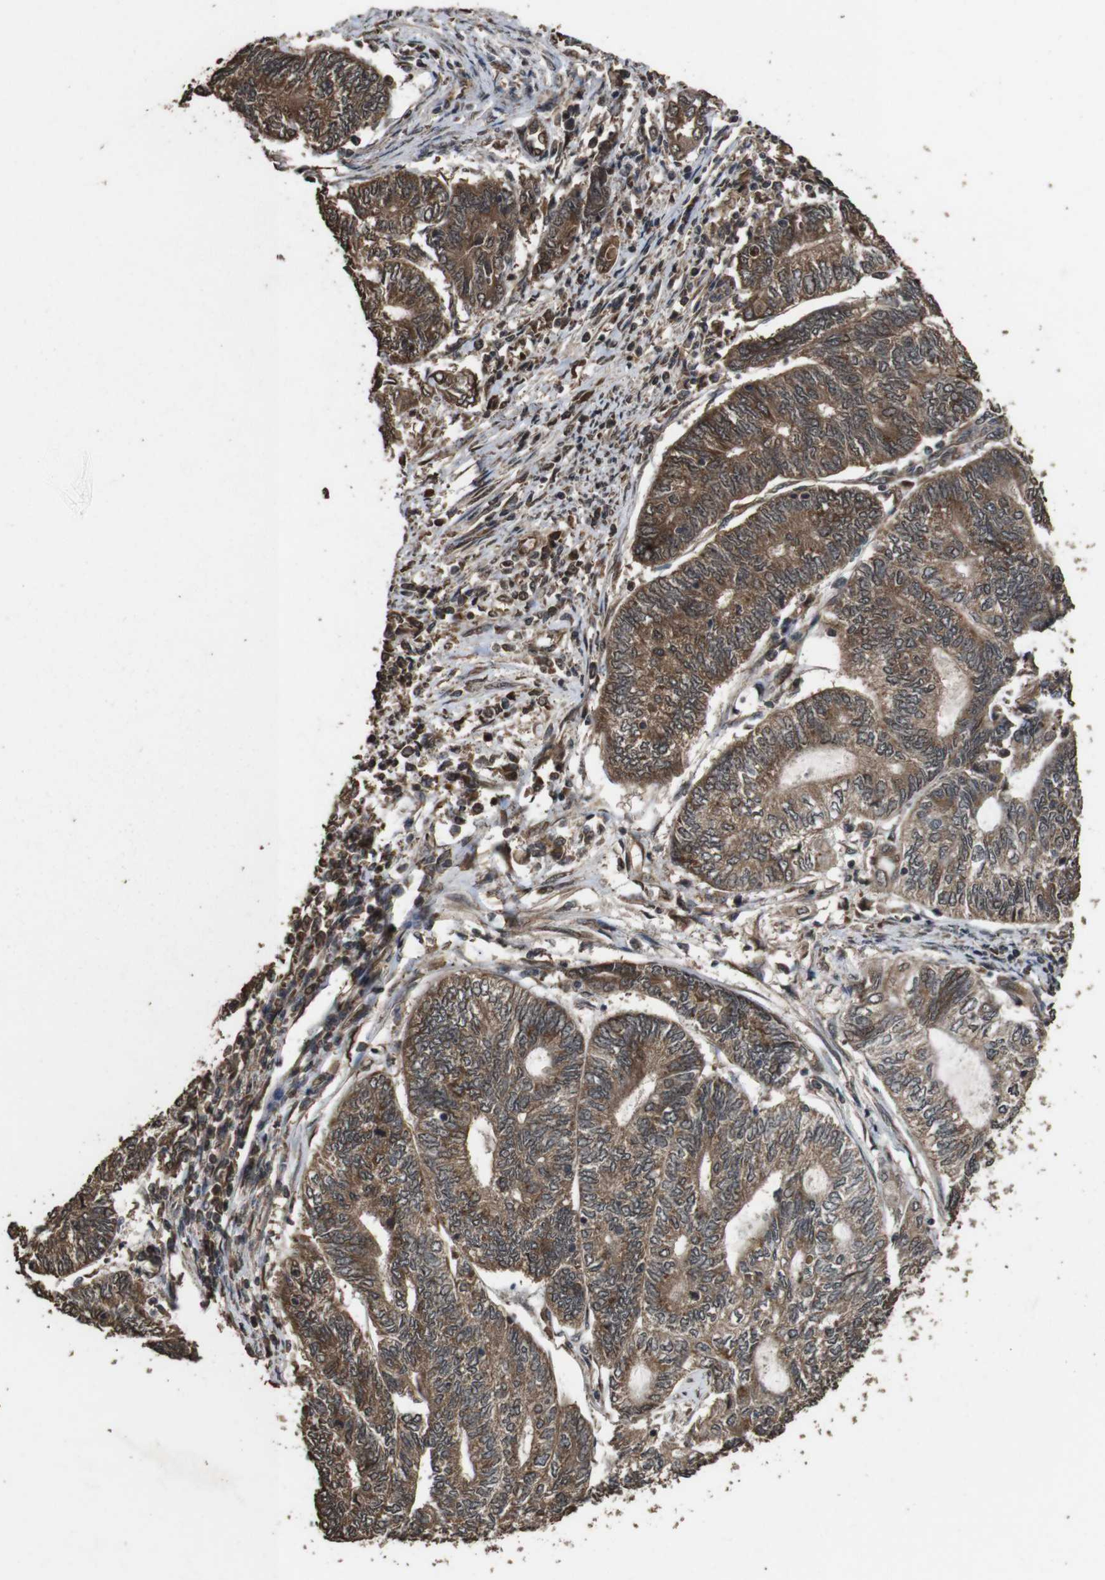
{"staining": {"intensity": "moderate", "quantity": ">75%", "location": "cytoplasmic/membranous"}, "tissue": "endometrial cancer", "cell_type": "Tumor cells", "image_type": "cancer", "snomed": [{"axis": "morphology", "description": "Adenocarcinoma, NOS"}, {"axis": "topography", "description": "Uterus"}, {"axis": "topography", "description": "Endometrium"}], "caption": "Immunohistochemistry image of neoplastic tissue: human endometrial adenocarcinoma stained using IHC shows medium levels of moderate protein expression localized specifically in the cytoplasmic/membranous of tumor cells, appearing as a cytoplasmic/membranous brown color.", "gene": "RRAS2", "patient": {"sex": "female", "age": 70}}